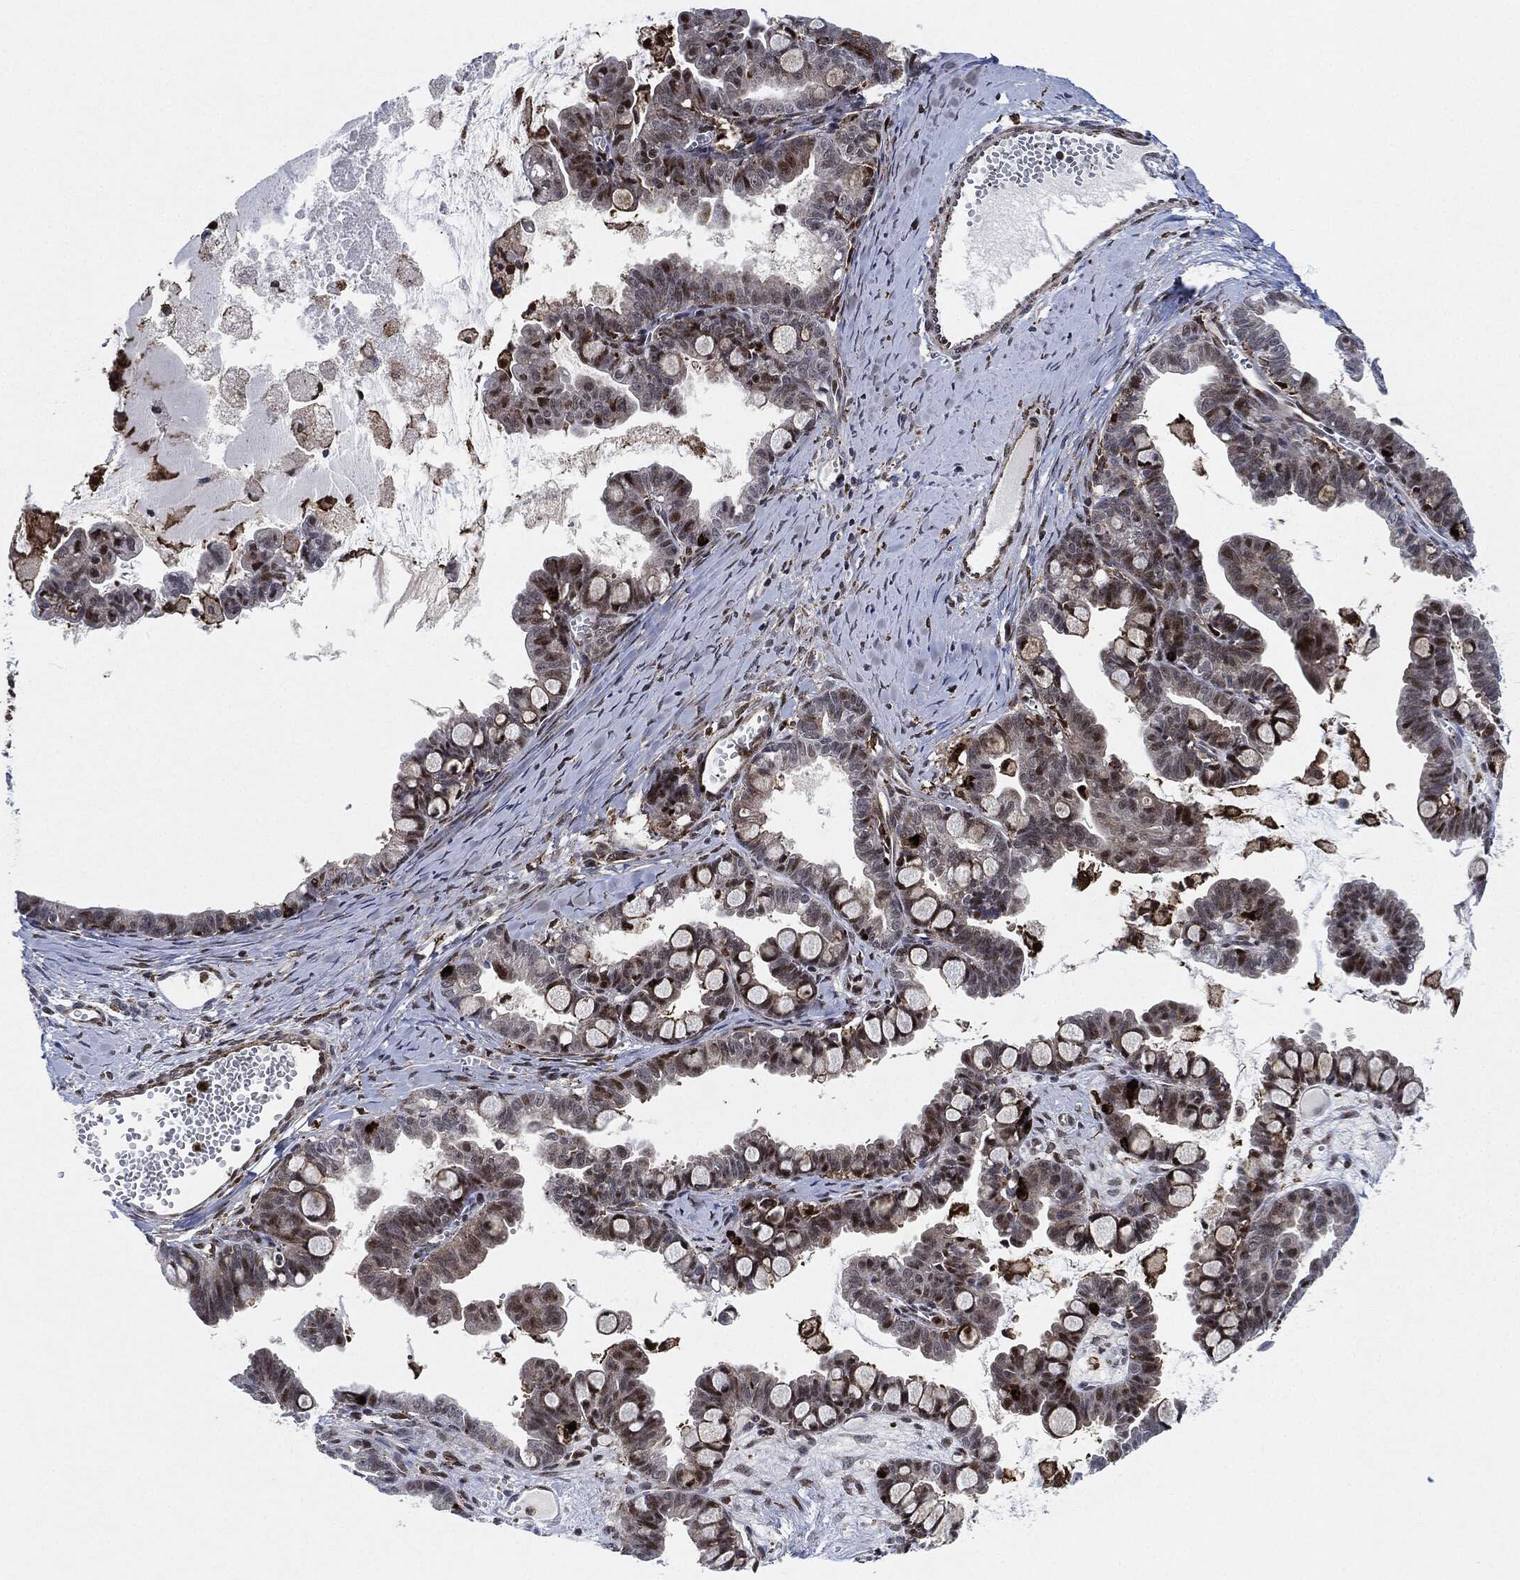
{"staining": {"intensity": "weak", "quantity": "<25%", "location": "nuclear"}, "tissue": "ovarian cancer", "cell_type": "Tumor cells", "image_type": "cancer", "snomed": [{"axis": "morphology", "description": "Cystadenocarcinoma, mucinous, NOS"}, {"axis": "topography", "description": "Ovary"}], "caption": "Photomicrograph shows no protein expression in tumor cells of ovarian cancer tissue. (DAB (3,3'-diaminobenzidine) immunohistochemistry (IHC) visualized using brightfield microscopy, high magnification).", "gene": "NANOS3", "patient": {"sex": "female", "age": 63}}